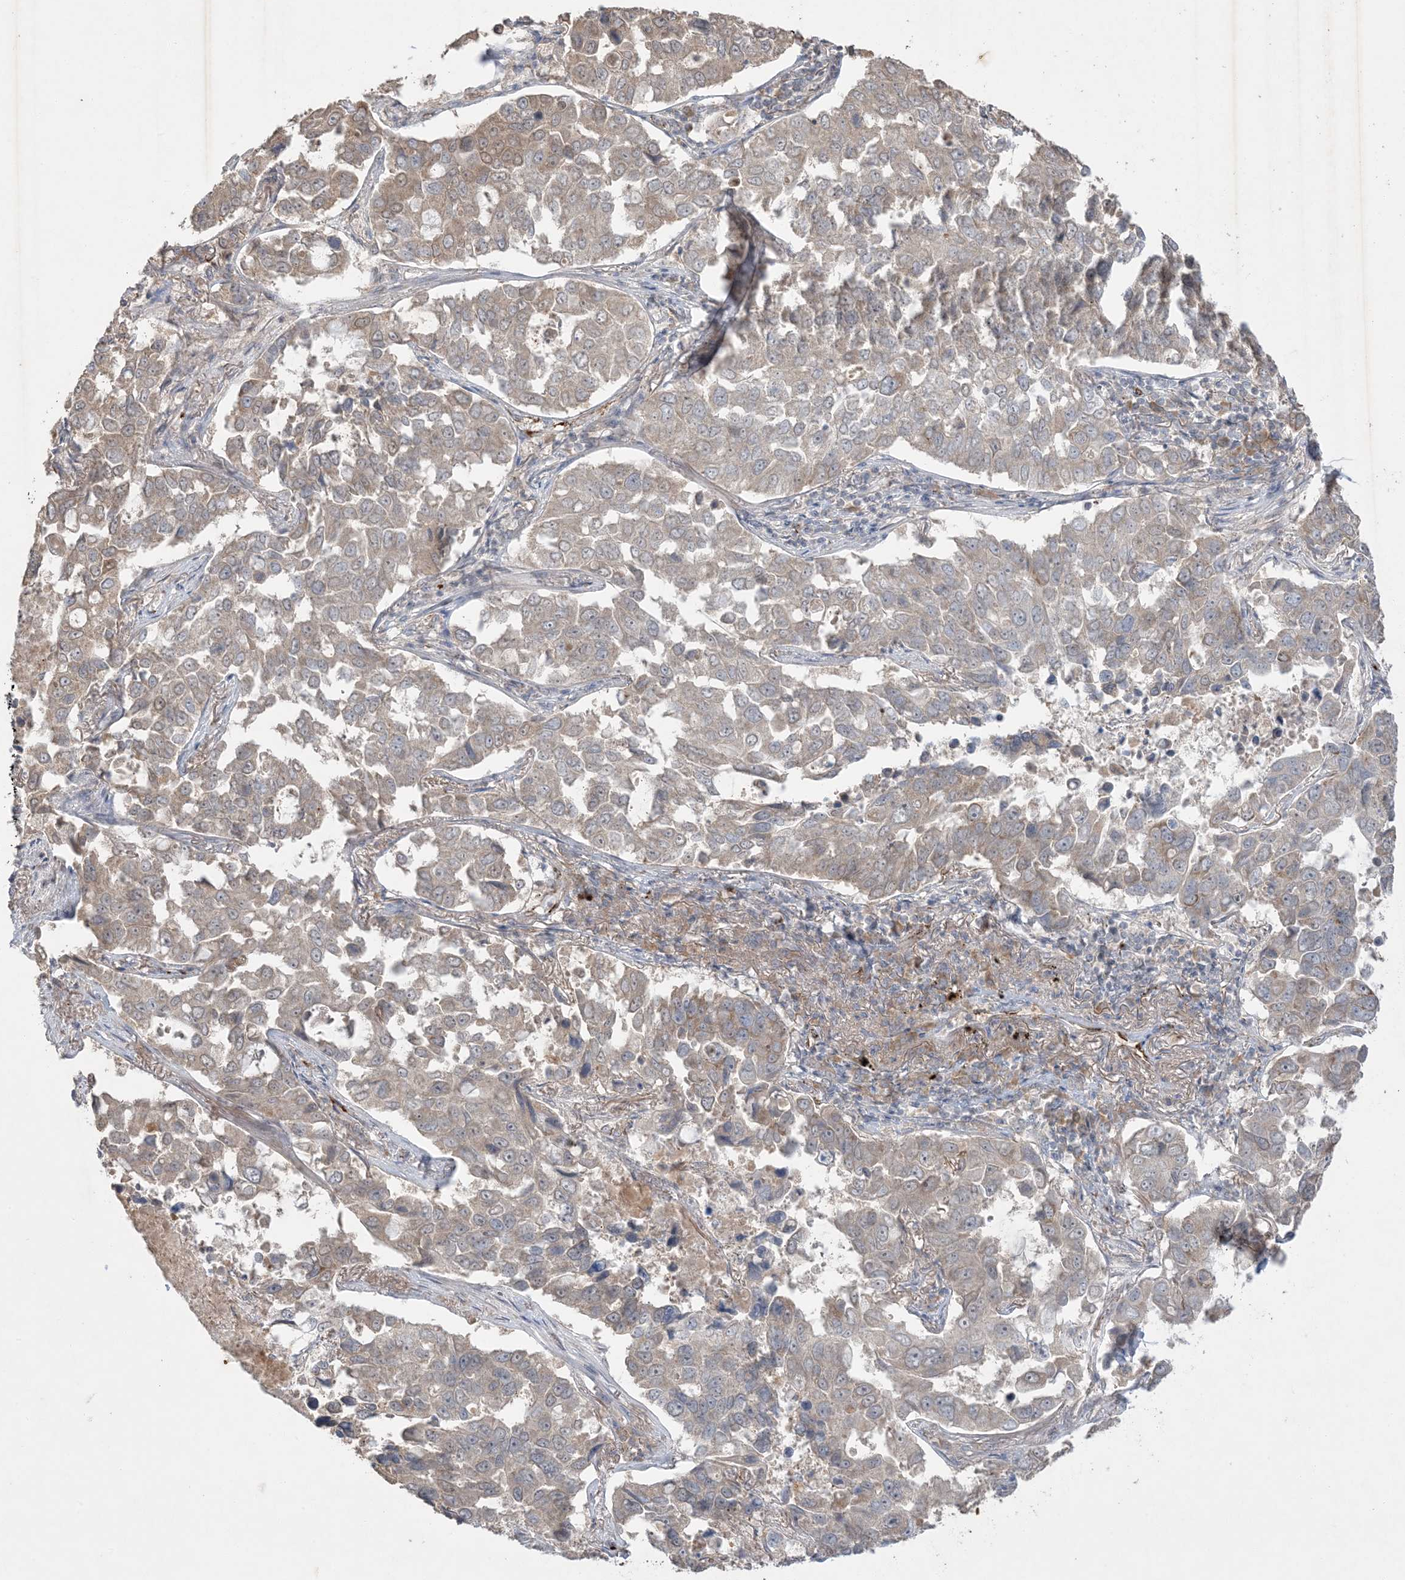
{"staining": {"intensity": "weak", "quantity": "25%-75%", "location": "cytoplasmic/membranous"}, "tissue": "lung cancer", "cell_type": "Tumor cells", "image_type": "cancer", "snomed": [{"axis": "morphology", "description": "Adenocarcinoma, NOS"}, {"axis": "topography", "description": "Lung"}], "caption": "Immunohistochemical staining of human adenocarcinoma (lung) demonstrates low levels of weak cytoplasmic/membranous expression in approximately 25%-75% of tumor cells.", "gene": "PRSS36", "patient": {"sex": "male", "age": 64}}